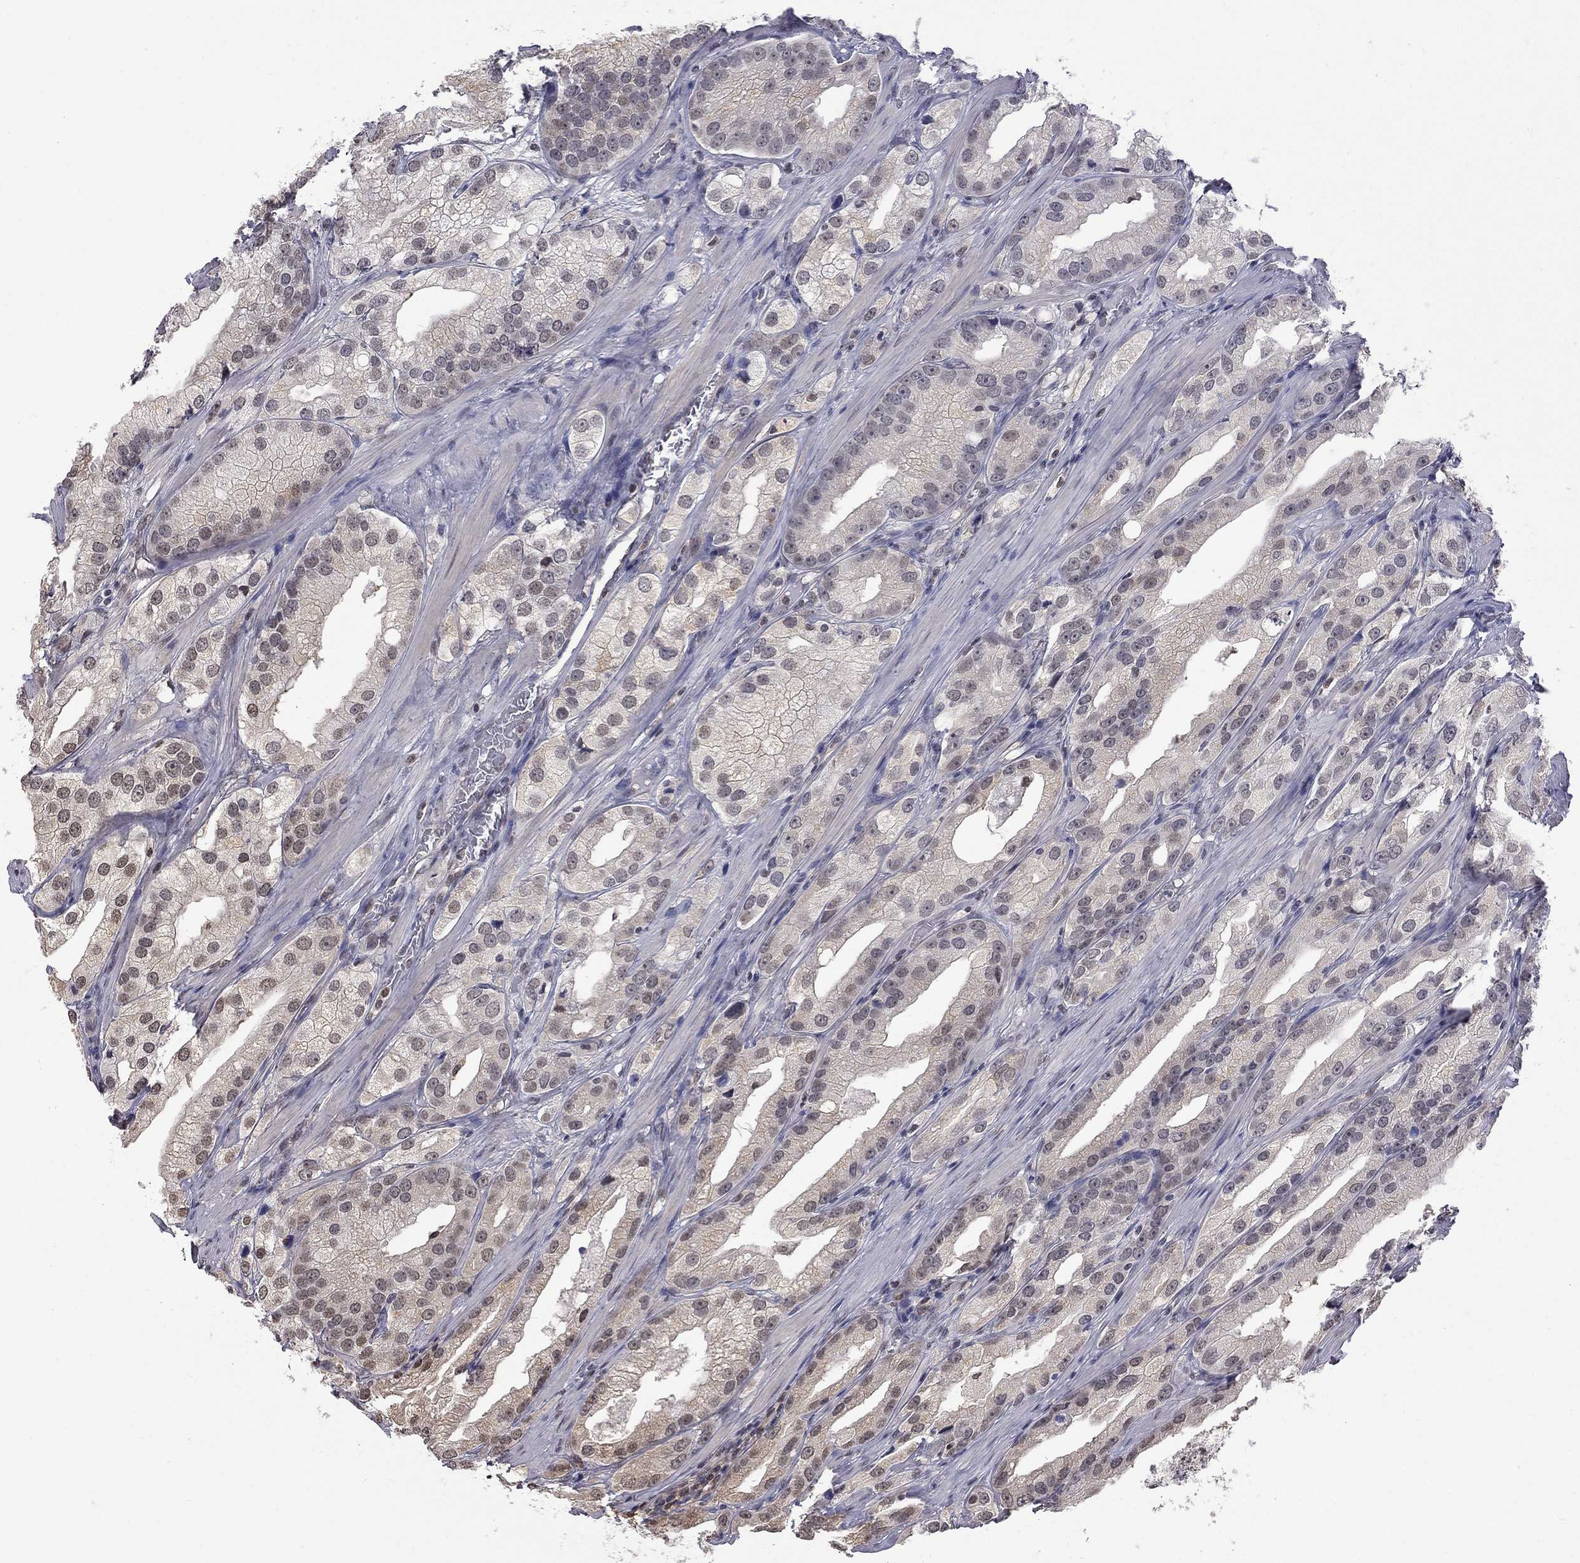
{"staining": {"intensity": "weak", "quantity": "<25%", "location": "cytoplasmic/membranous,nuclear"}, "tissue": "prostate cancer", "cell_type": "Tumor cells", "image_type": "cancer", "snomed": [{"axis": "morphology", "description": "Adenocarcinoma, High grade"}, {"axis": "topography", "description": "Prostate and seminal vesicle, NOS"}], "caption": "The photomicrograph demonstrates no staining of tumor cells in prostate adenocarcinoma (high-grade).", "gene": "RFWD3", "patient": {"sex": "male", "age": 62}}